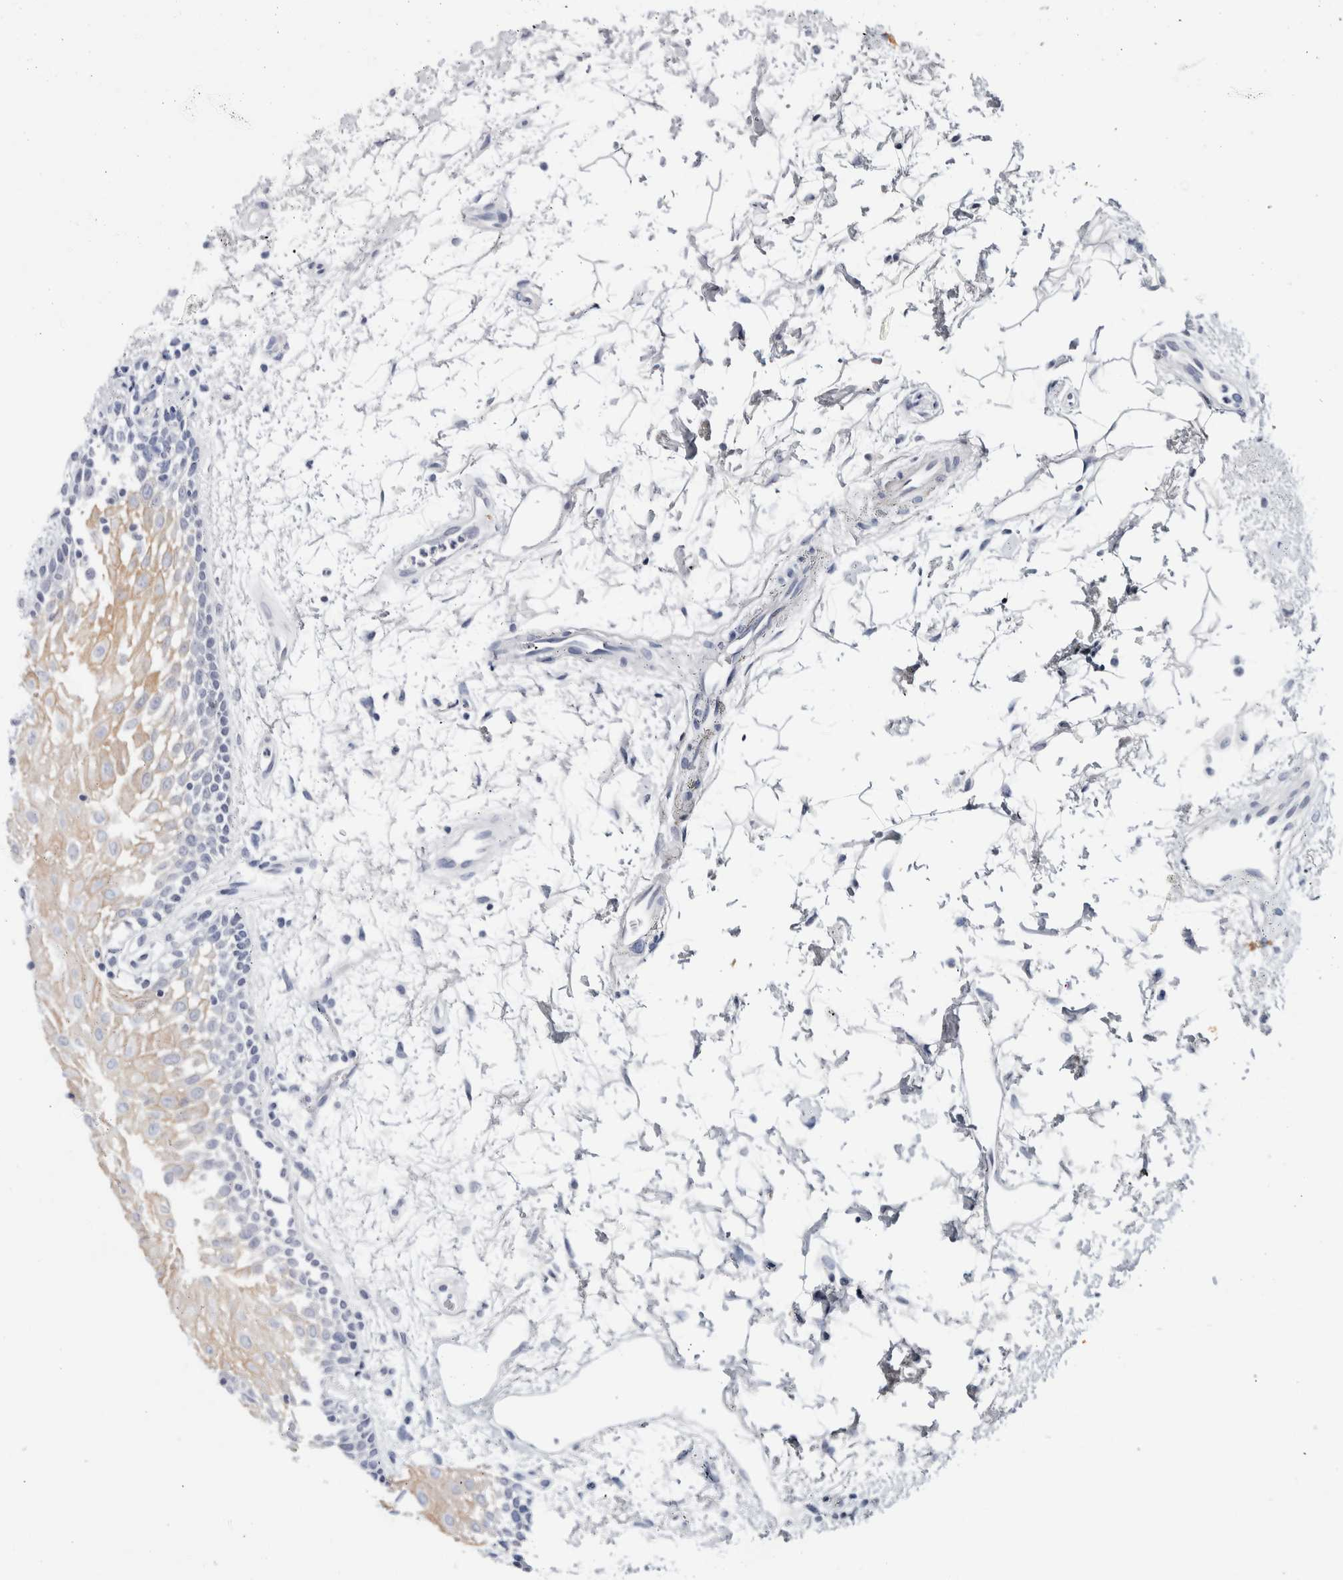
{"staining": {"intensity": "moderate", "quantity": "<25%", "location": "cytoplasmic/membranous"}, "tissue": "oral mucosa", "cell_type": "Squamous epithelial cells", "image_type": "normal", "snomed": [{"axis": "morphology", "description": "Normal tissue, NOS"}, {"axis": "topography", "description": "Skeletal muscle"}, {"axis": "topography", "description": "Oral tissue"}, {"axis": "topography", "description": "Peripheral nerve tissue"}], "caption": "Immunohistochemistry (DAB (3,3'-diaminobenzidine)) staining of benign oral mucosa reveals moderate cytoplasmic/membranous protein staining in about <25% of squamous epithelial cells.", "gene": "RPH3AL", "patient": {"sex": "female", "age": 84}}